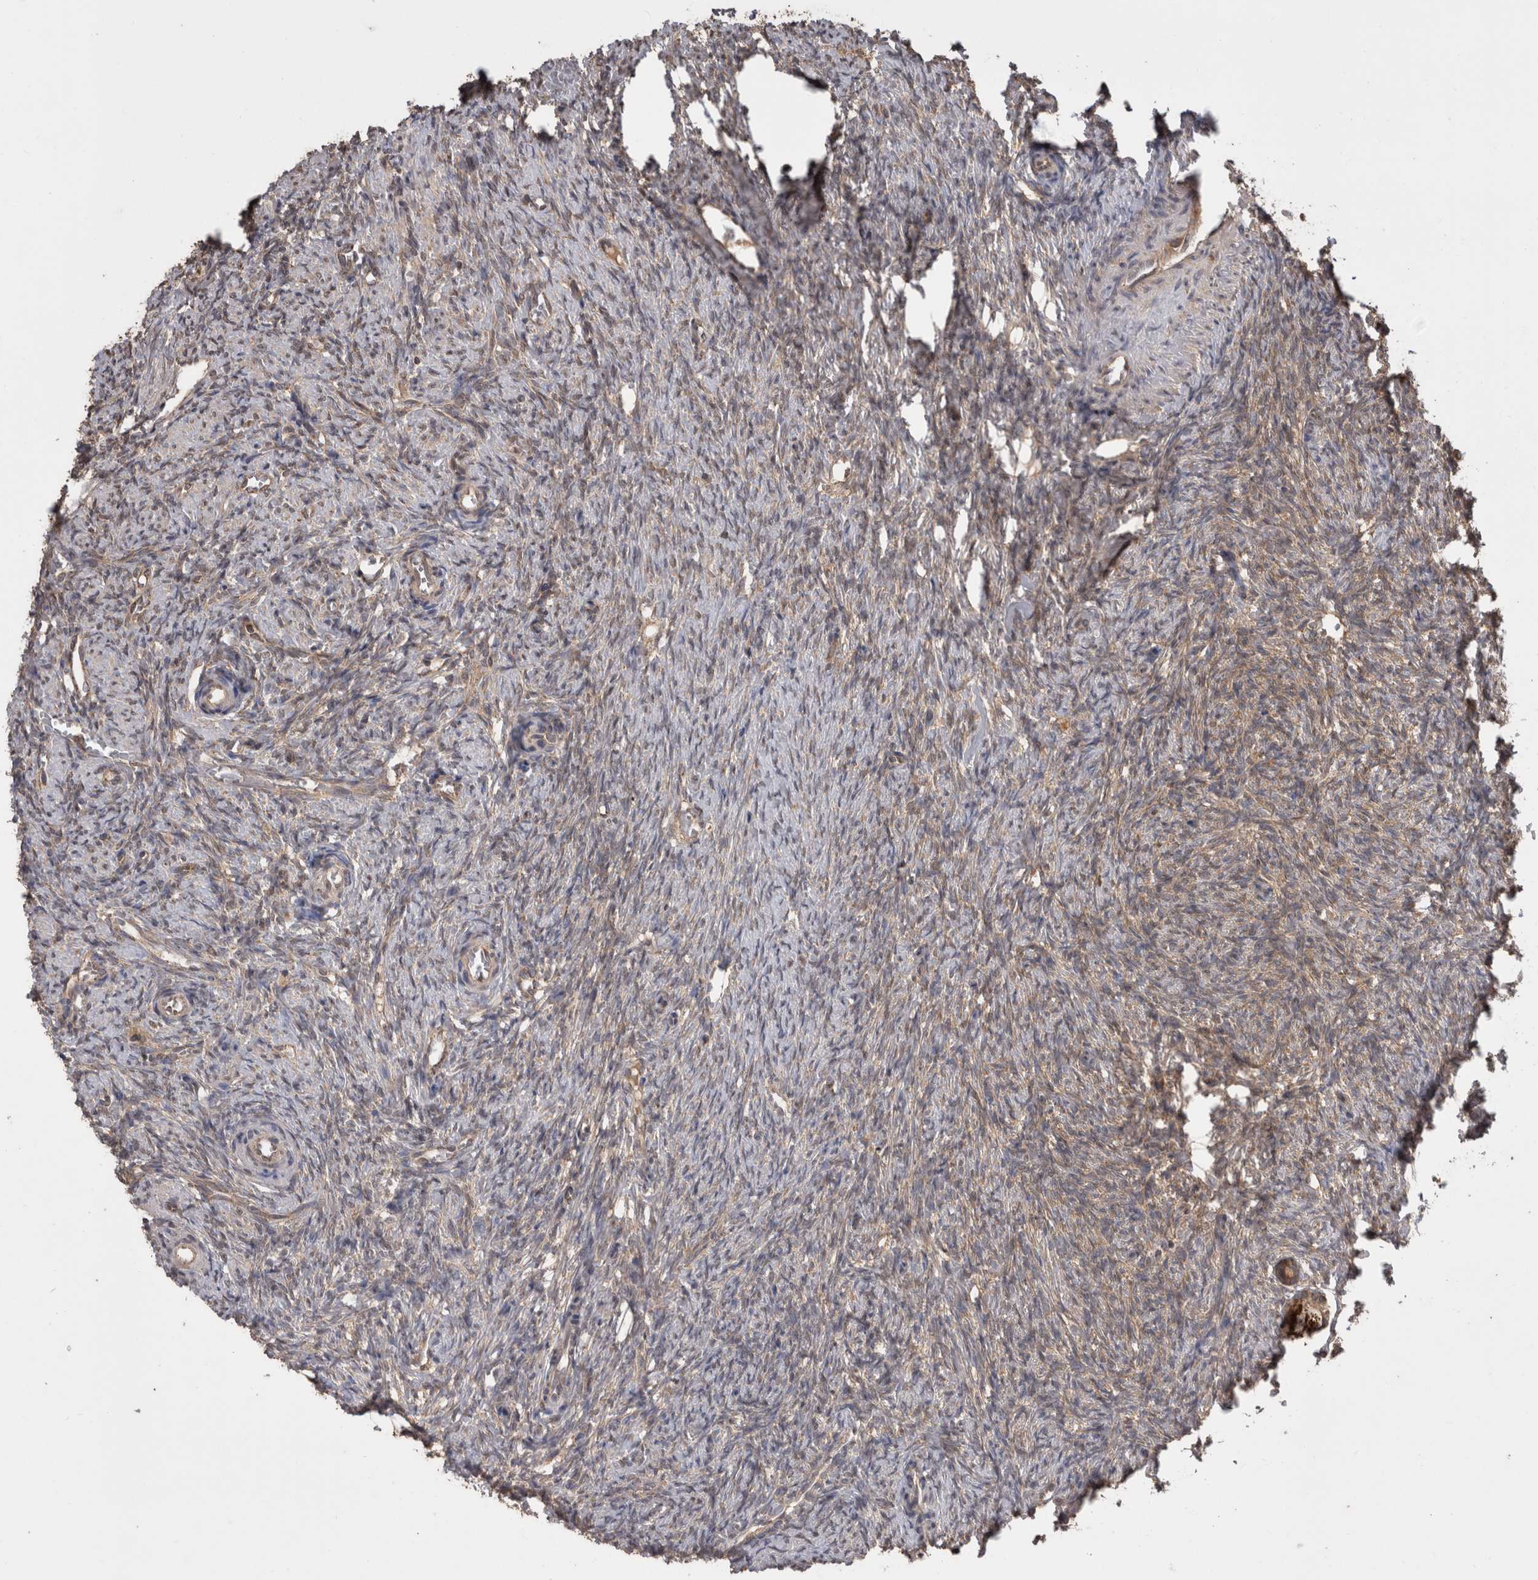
{"staining": {"intensity": "moderate", "quantity": ">75%", "location": "cytoplasmic/membranous"}, "tissue": "ovary", "cell_type": "Follicle cells", "image_type": "normal", "snomed": [{"axis": "morphology", "description": "Normal tissue, NOS"}, {"axis": "topography", "description": "Ovary"}], "caption": "Ovary stained with a brown dye demonstrates moderate cytoplasmic/membranous positive positivity in approximately >75% of follicle cells.", "gene": "PREP", "patient": {"sex": "female", "age": 41}}